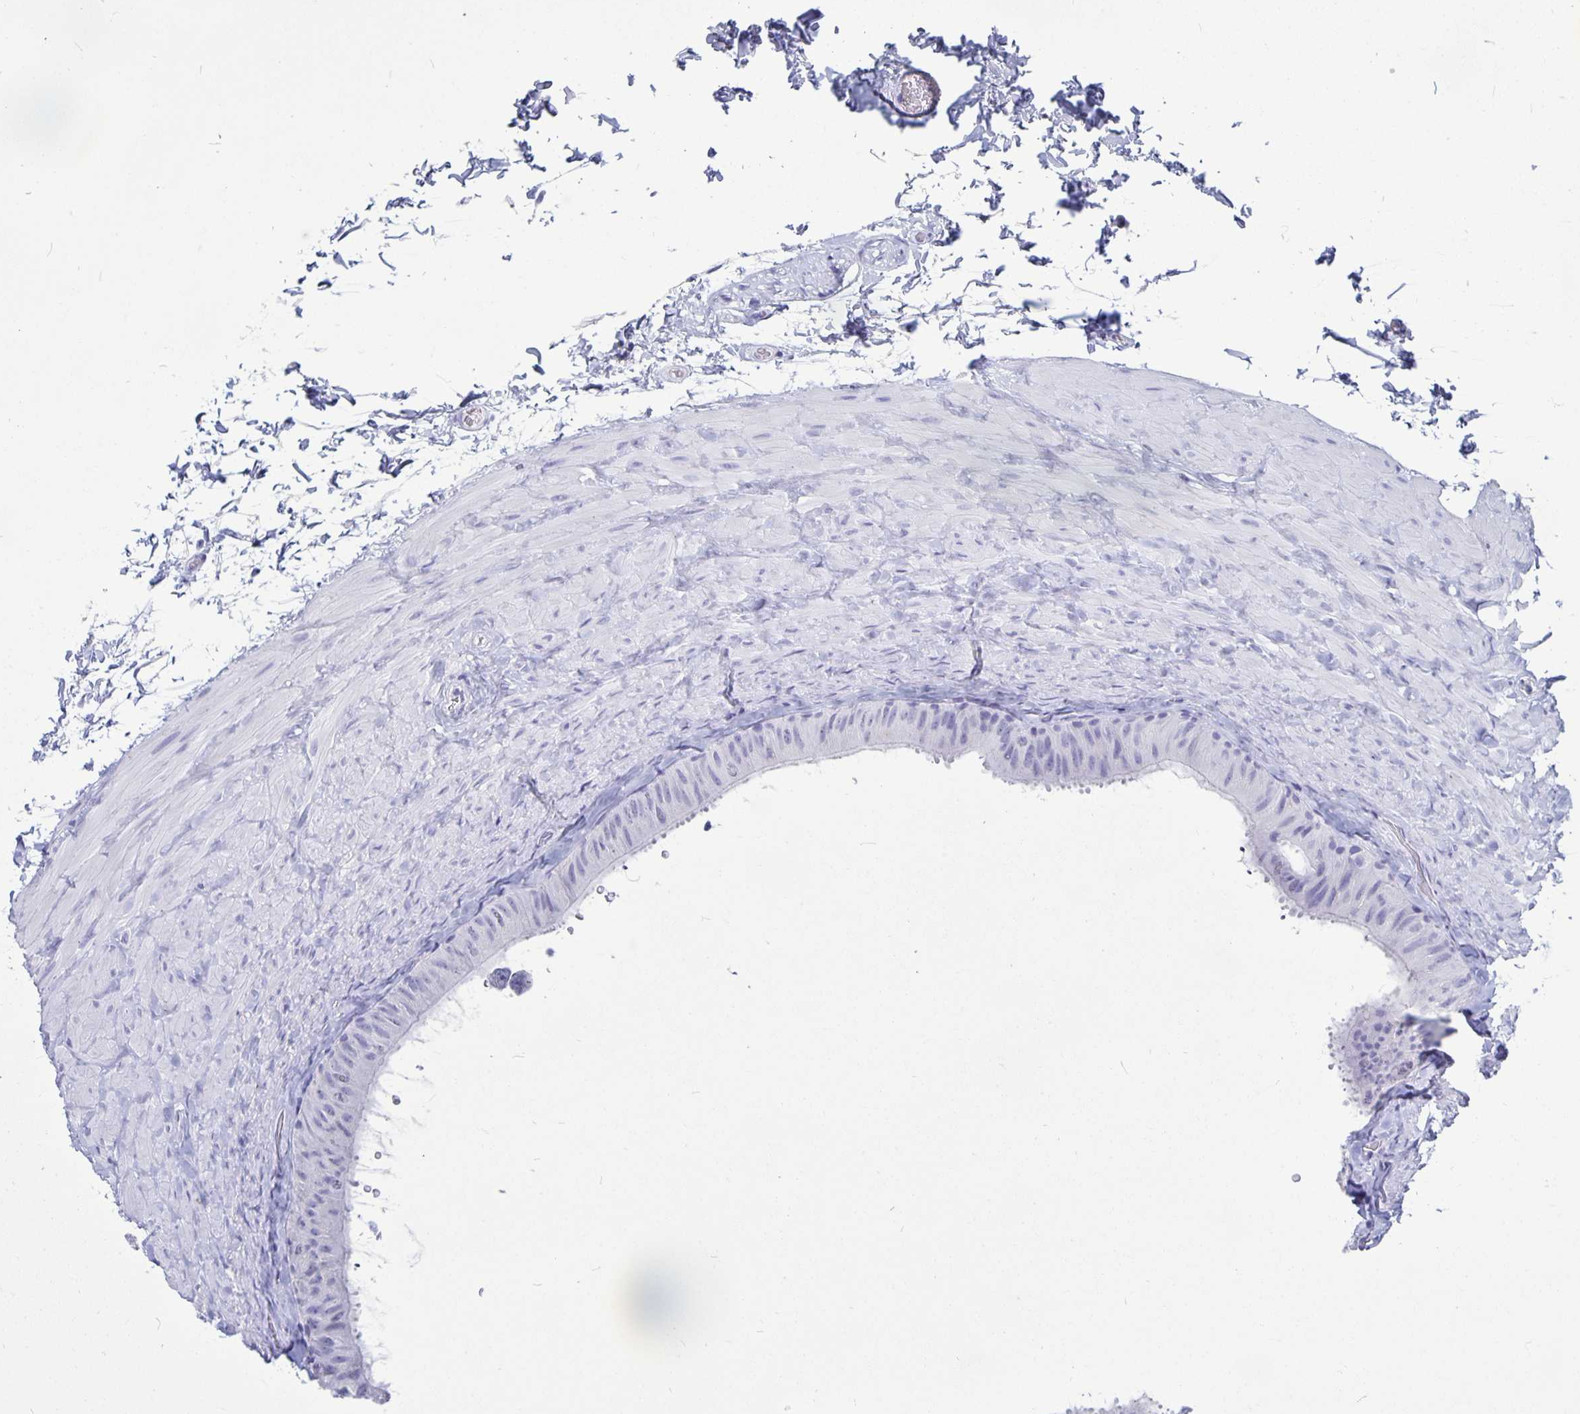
{"staining": {"intensity": "negative", "quantity": "none", "location": "none"}, "tissue": "epididymis", "cell_type": "Glandular cells", "image_type": "normal", "snomed": [{"axis": "morphology", "description": "Normal tissue, NOS"}, {"axis": "topography", "description": "Epididymis, spermatic cord, NOS"}, {"axis": "topography", "description": "Epididymis"}], "caption": "The immunohistochemistry (IHC) photomicrograph has no significant positivity in glandular cells of epididymis. (Stains: DAB (3,3'-diaminobenzidine) IHC with hematoxylin counter stain, Microscopy: brightfield microscopy at high magnification).", "gene": "BPIFA3", "patient": {"sex": "male", "age": 31}}